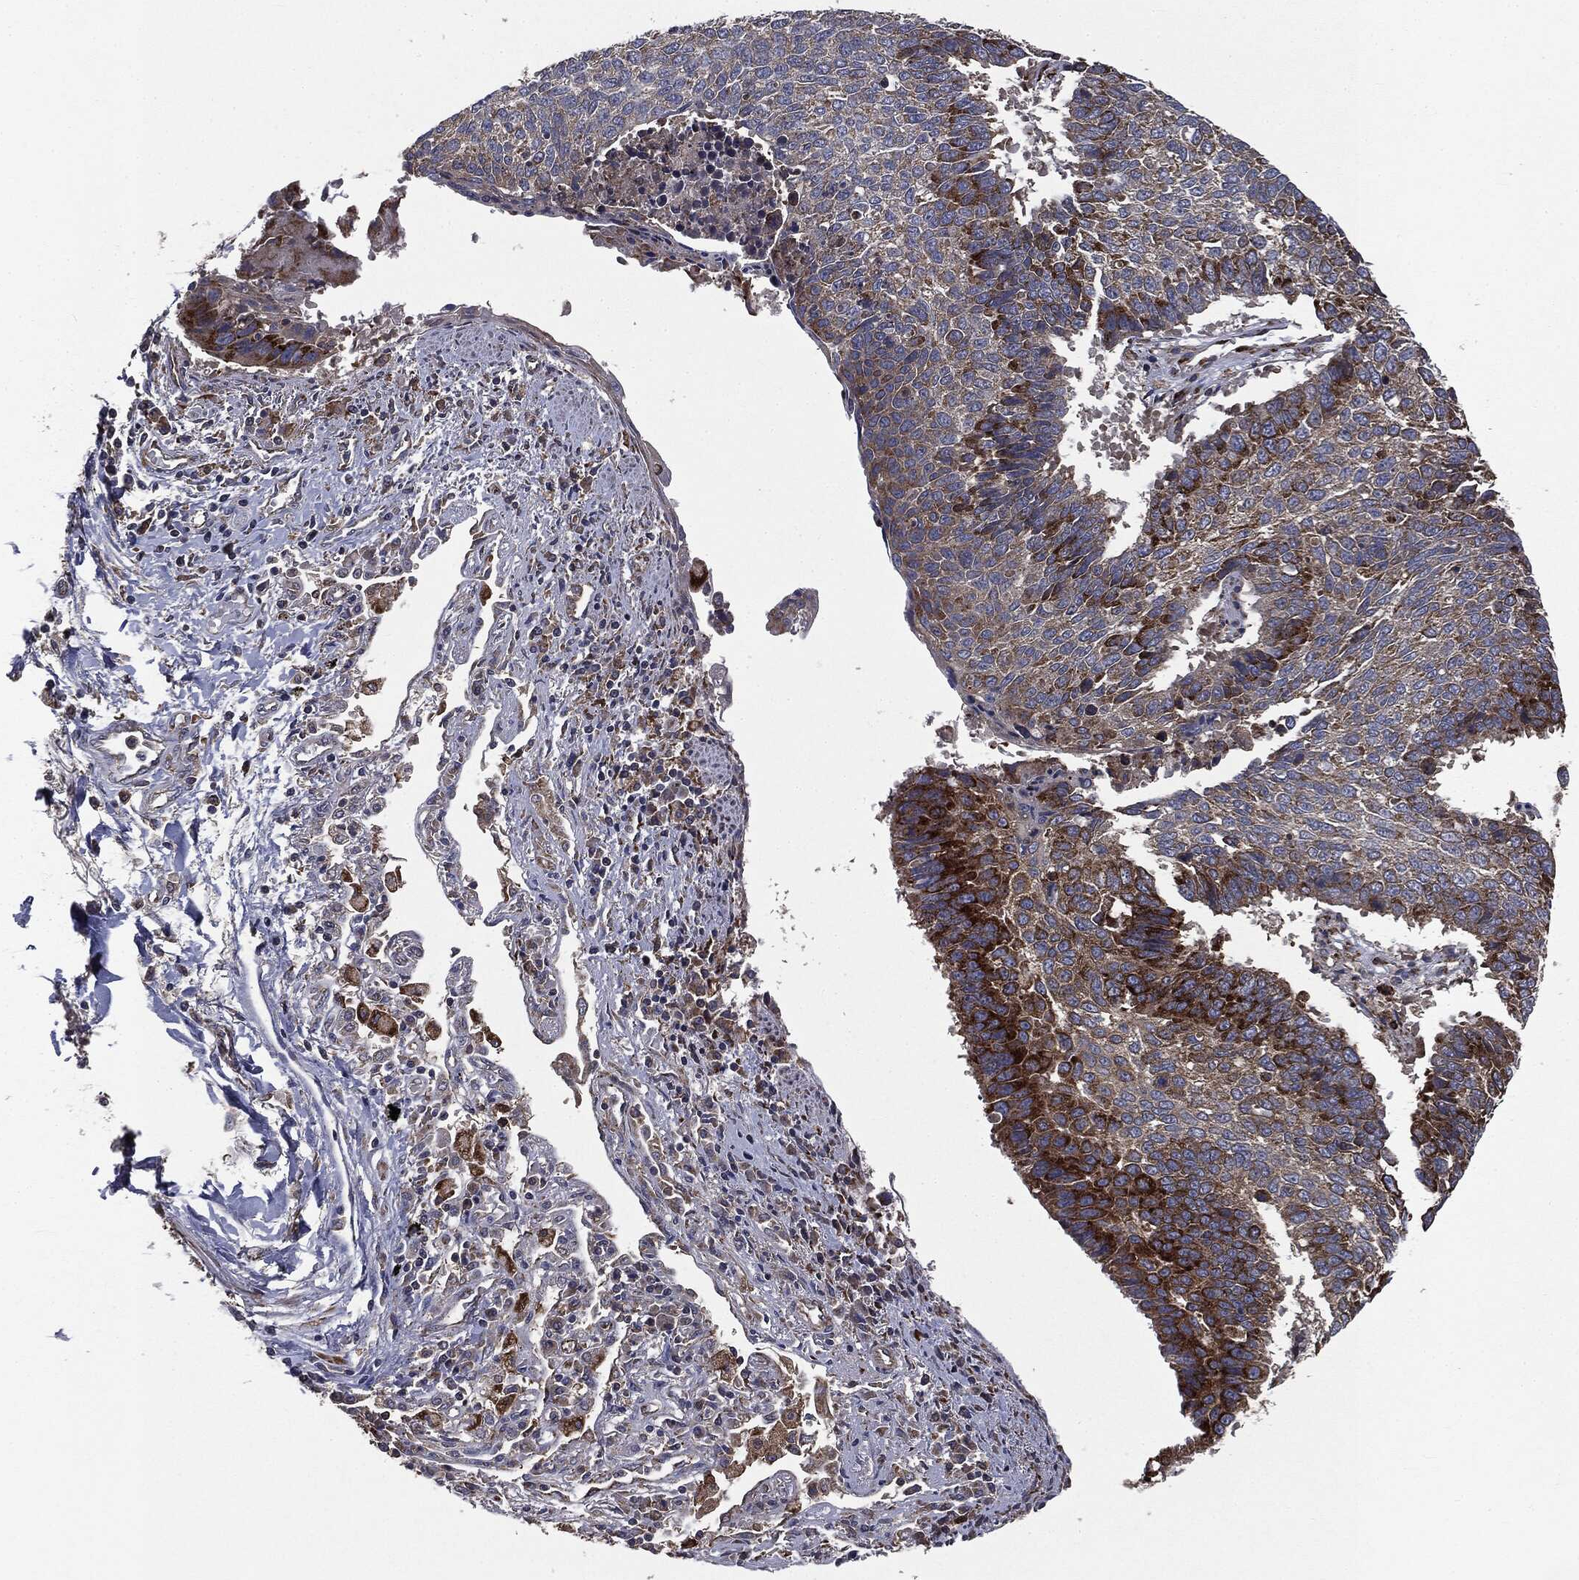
{"staining": {"intensity": "strong", "quantity": "<25%", "location": "cytoplasmic/membranous"}, "tissue": "lung cancer", "cell_type": "Tumor cells", "image_type": "cancer", "snomed": [{"axis": "morphology", "description": "Squamous cell carcinoma, NOS"}, {"axis": "topography", "description": "Lung"}], "caption": "IHC photomicrograph of neoplastic tissue: lung cancer (squamous cell carcinoma) stained using IHC reveals medium levels of strong protein expression localized specifically in the cytoplasmic/membranous of tumor cells, appearing as a cytoplasmic/membranous brown color.", "gene": "PLOD3", "patient": {"sex": "male", "age": 73}}